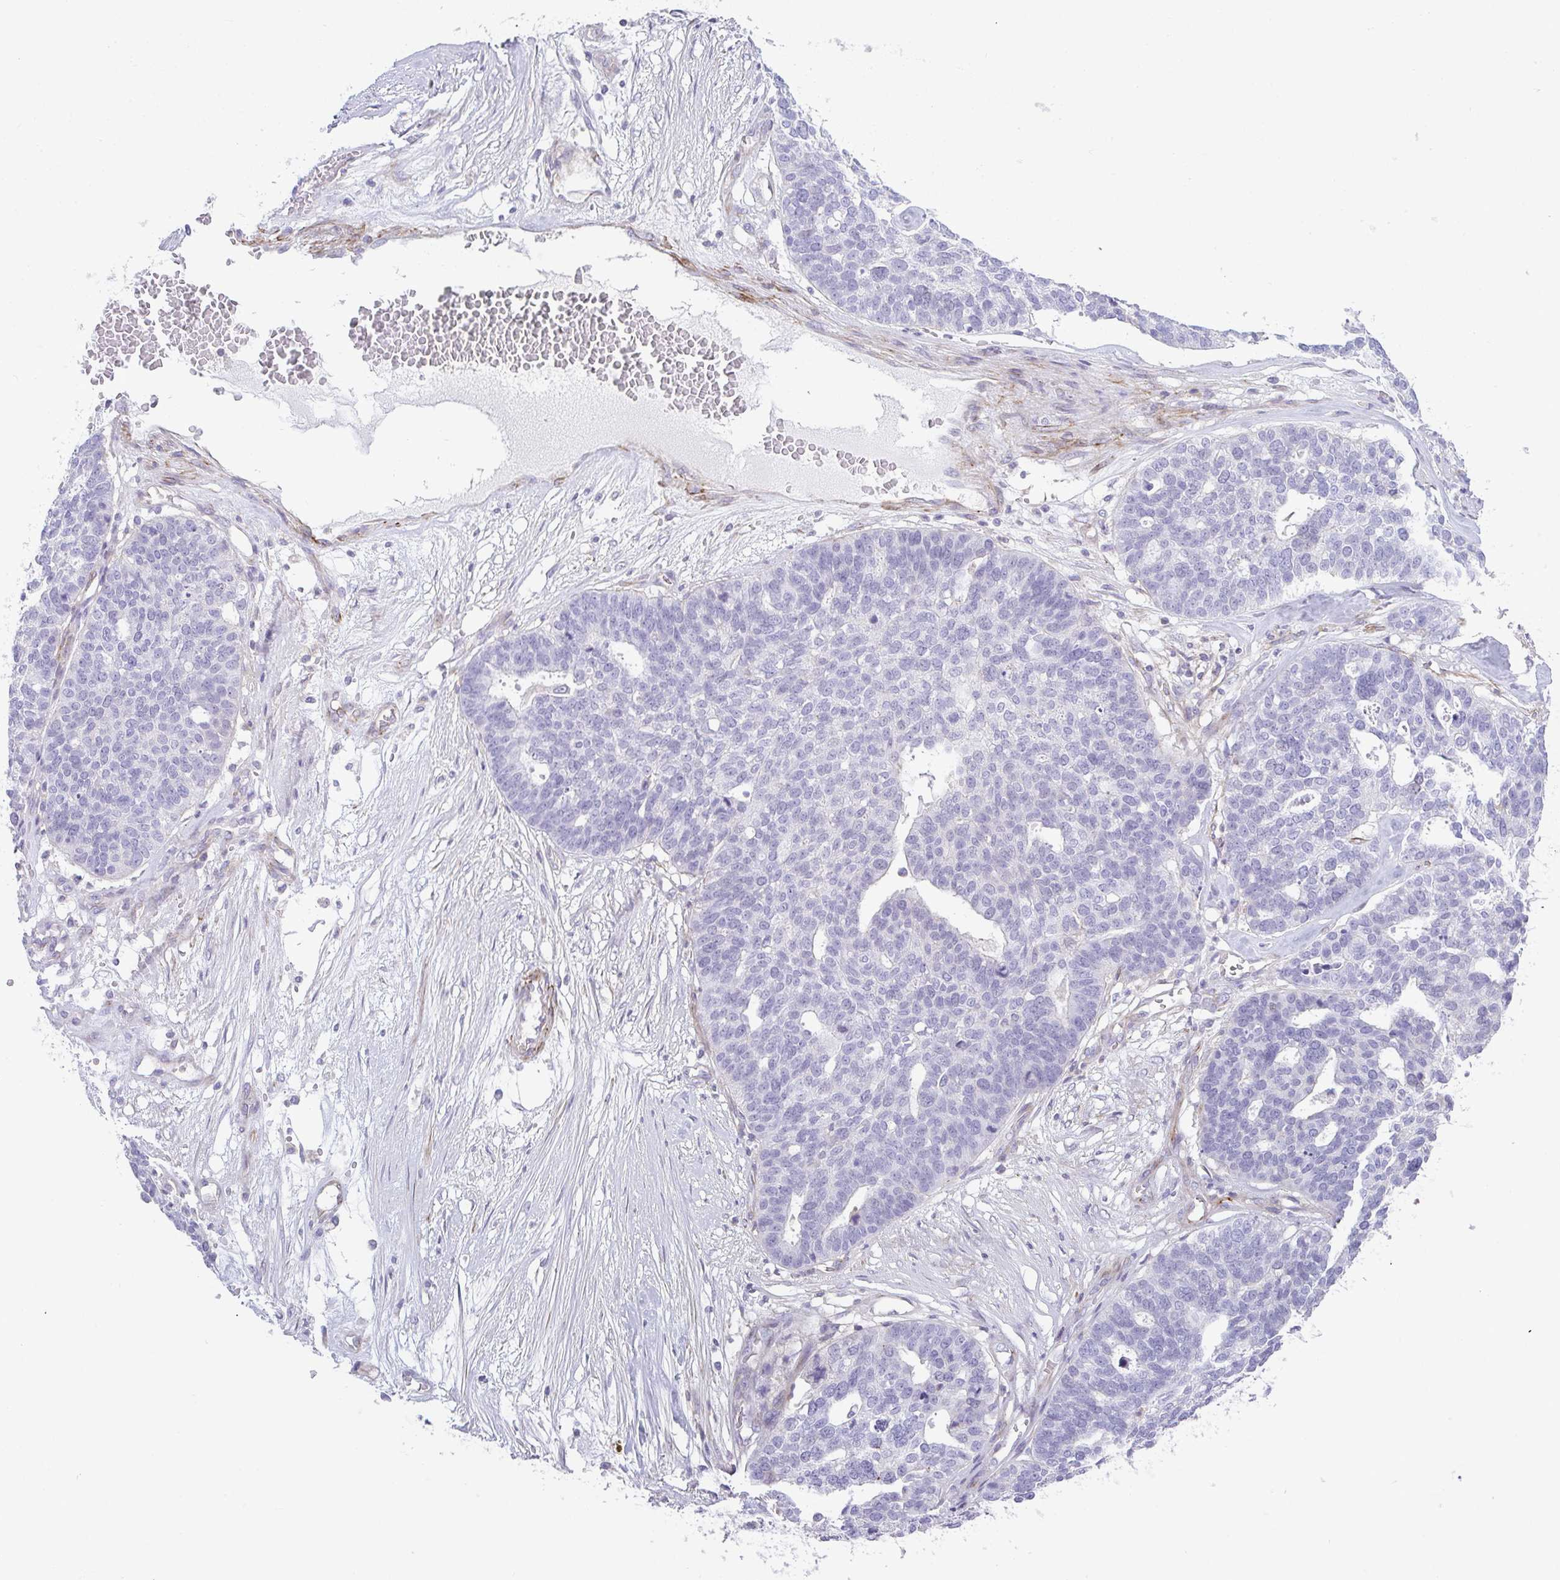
{"staining": {"intensity": "negative", "quantity": "none", "location": "none"}, "tissue": "ovarian cancer", "cell_type": "Tumor cells", "image_type": "cancer", "snomed": [{"axis": "morphology", "description": "Cystadenocarcinoma, serous, NOS"}, {"axis": "topography", "description": "Ovary"}], "caption": "Serous cystadenocarcinoma (ovarian) stained for a protein using immunohistochemistry (IHC) exhibits no positivity tumor cells.", "gene": "CDRT15", "patient": {"sex": "female", "age": 59}}